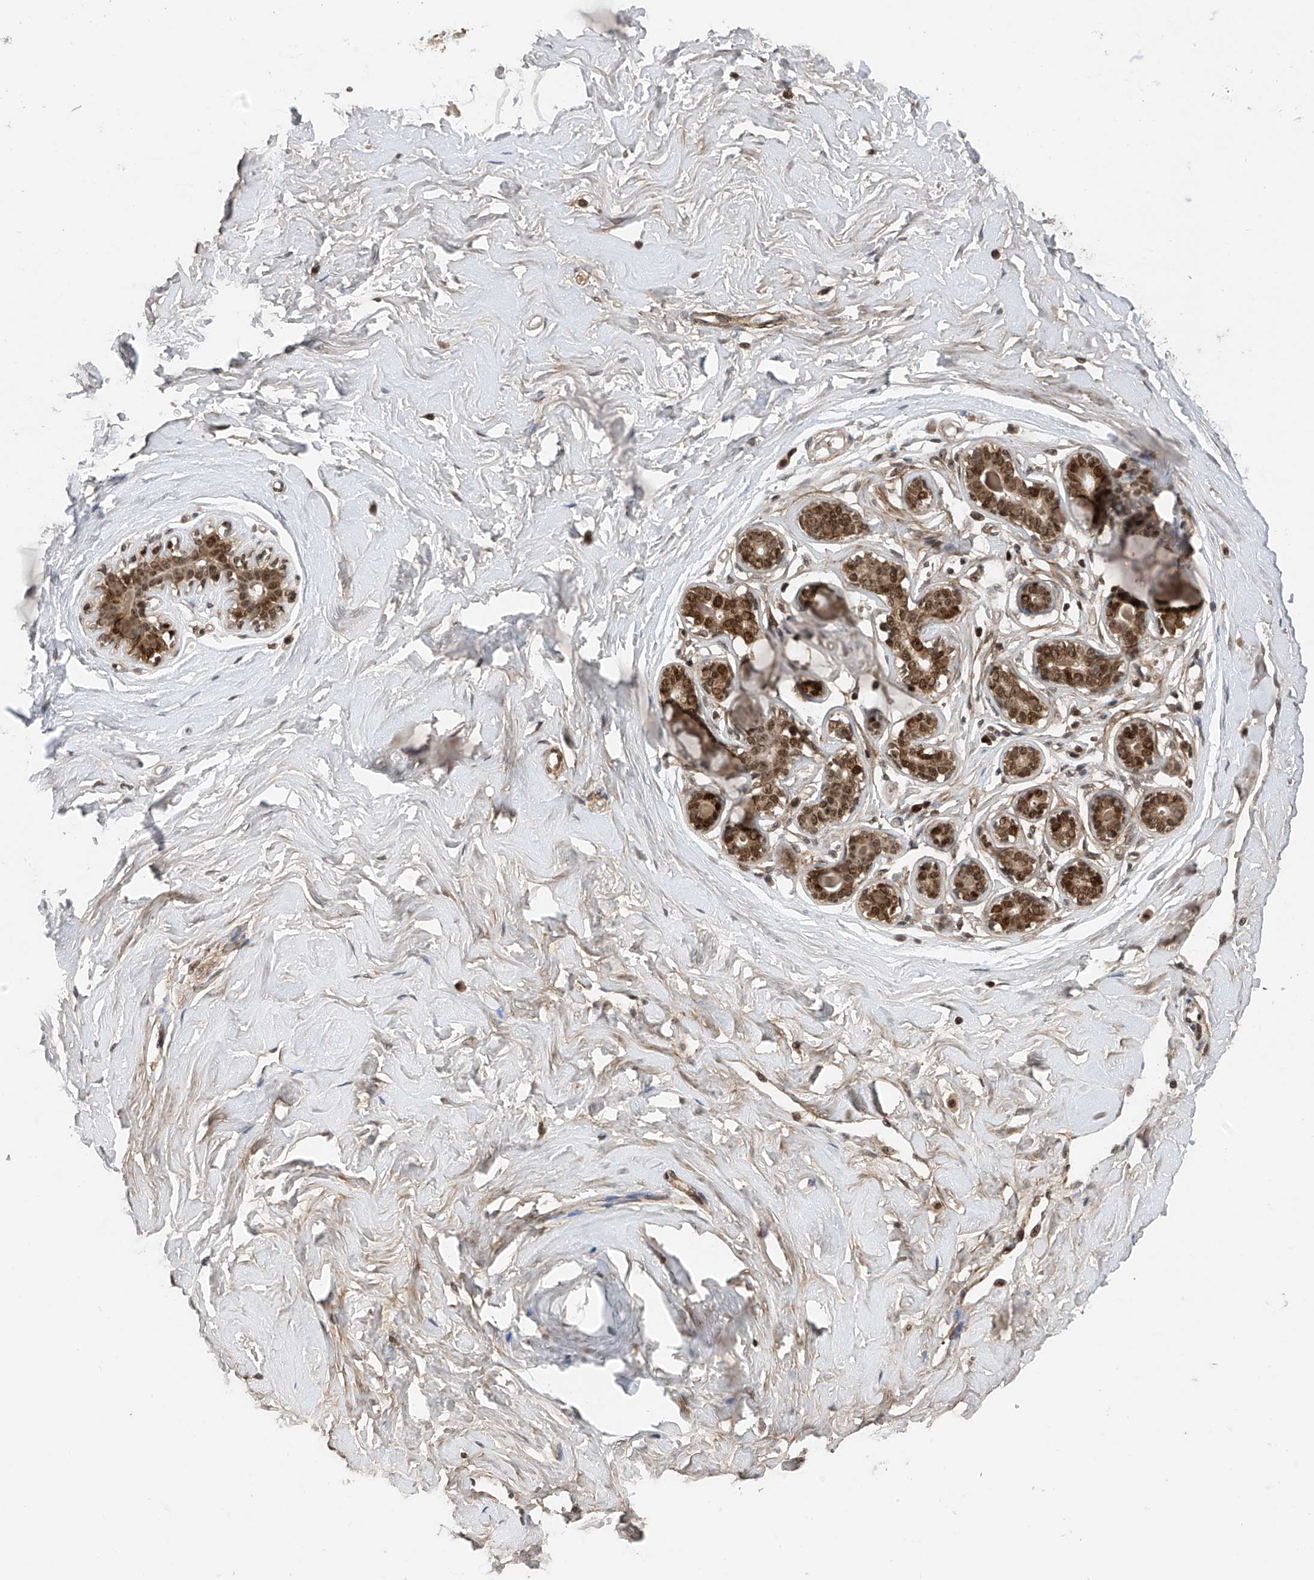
{"staining": {"intensity": "weak", "quantity": "25%-75%", "location": "cytoplasmic/membranous"}, "tissue": "breast", "cell_type": "Adipocytes", "image_type": "normal", "snomed": [{"axis": "morphology", "description": "Normal tissue, NOS"}, {"axis": "morphology", "description": "Adenoma, NOS"}, {"axis": "topography", "description": "Breast"}], "caption": "Breast stained with DAB (3,3'-diaminobenzidine) IHC shows low levels of weak cytoplasmic/membranous expression in about 25%-75% of adipocytes.", "gene": "DNAJC9", "patient": {"sex": "female", "age": 23}}